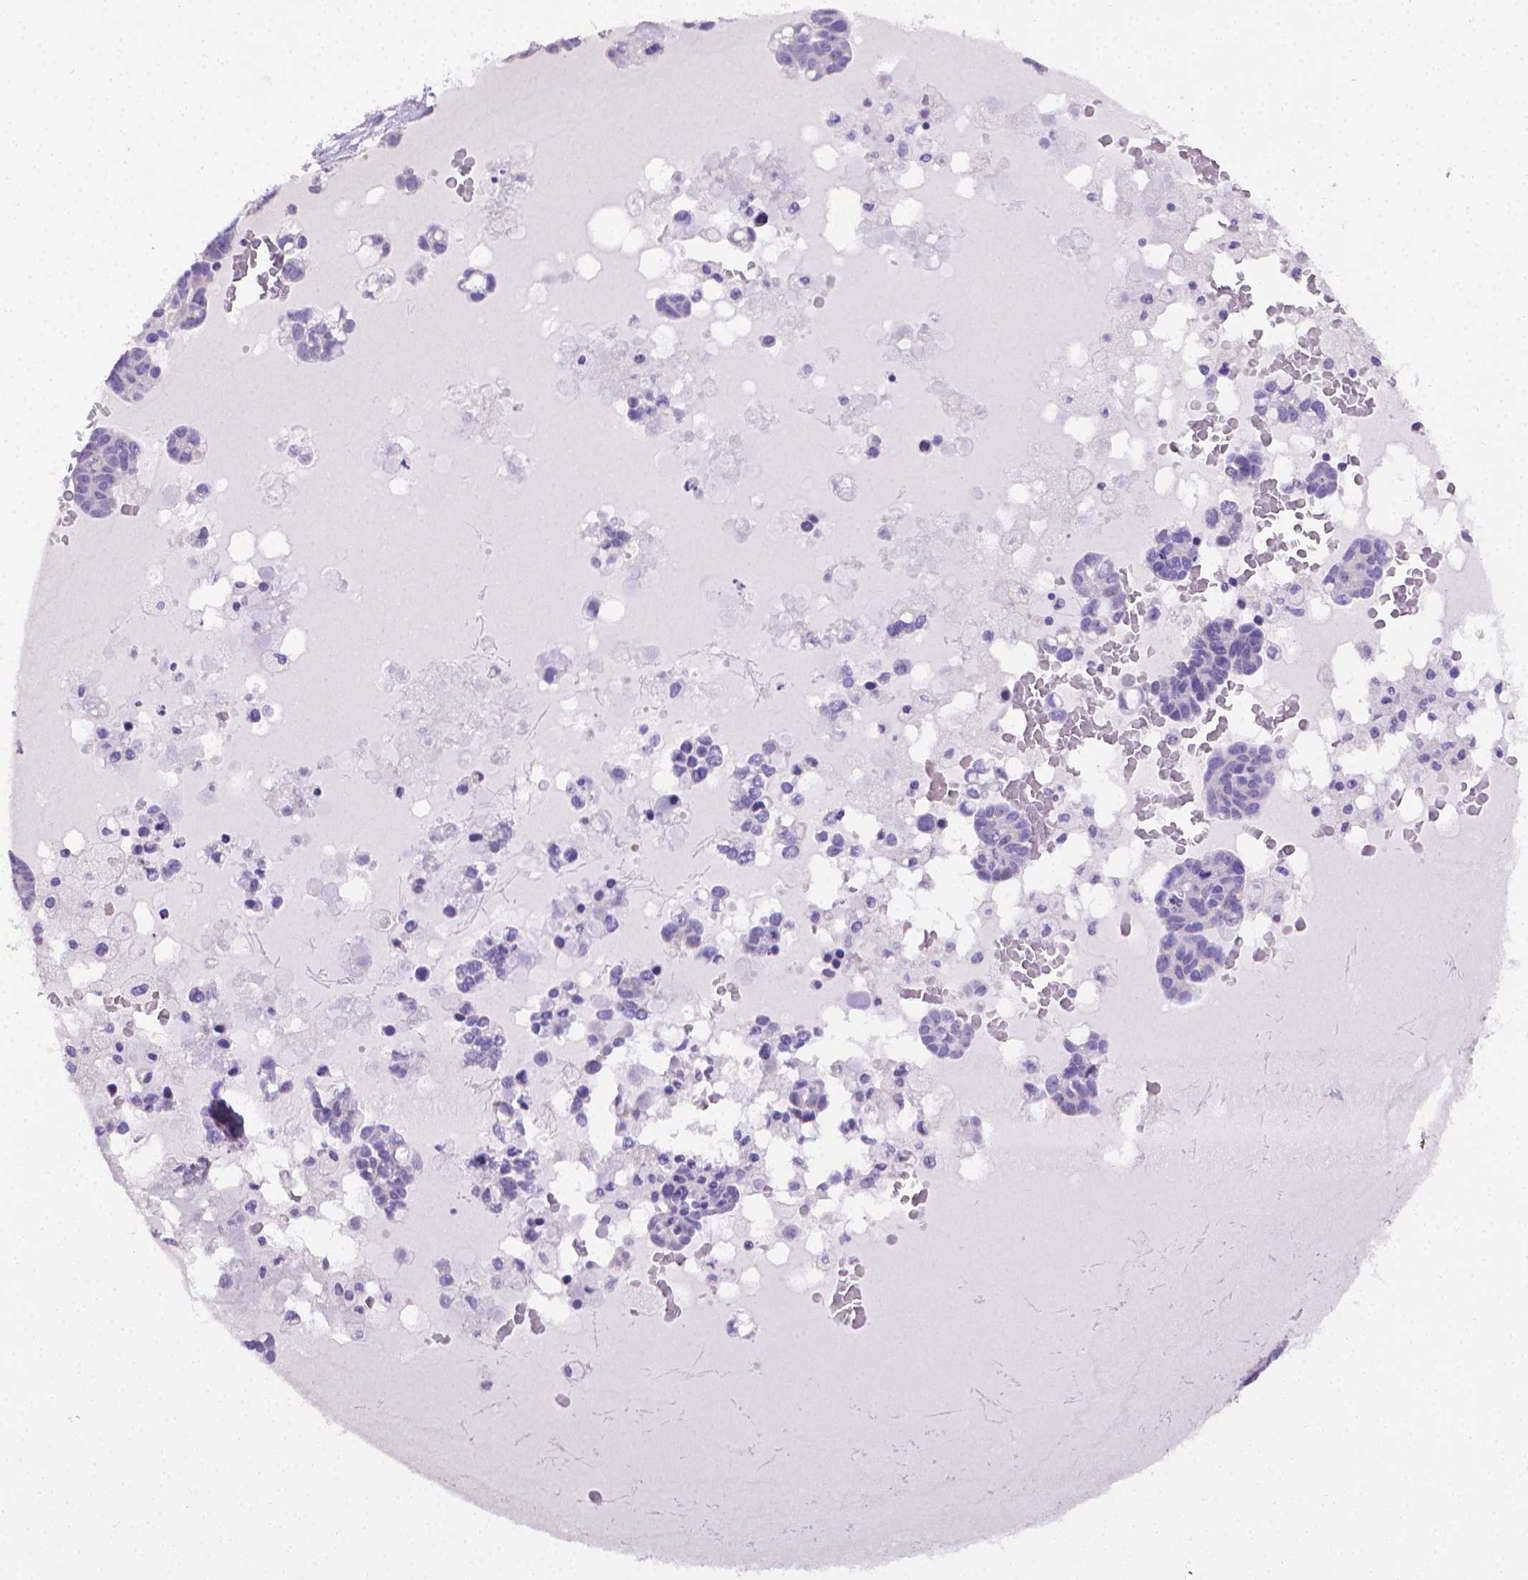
{"staining": {"intensity": "negative", "quantity": "none", "location": "none"}, "tissue": "ovarian cancer", "cell_type": "Tumor cells", "image_type": "cancer", "snomed": [{"axis": "morphology", "description": "Cystadenocarcinoma, serous, NOS"}, {"axis": "topography", "description": "Ovary"}], "caption": "Serous cystadenocarcinoma (ovarian) was stained to show a protein in brown. There is no significant positivity in tumor cells.", "gene": "PNMA2", "patient": {"sex": "female", "age": 54}}